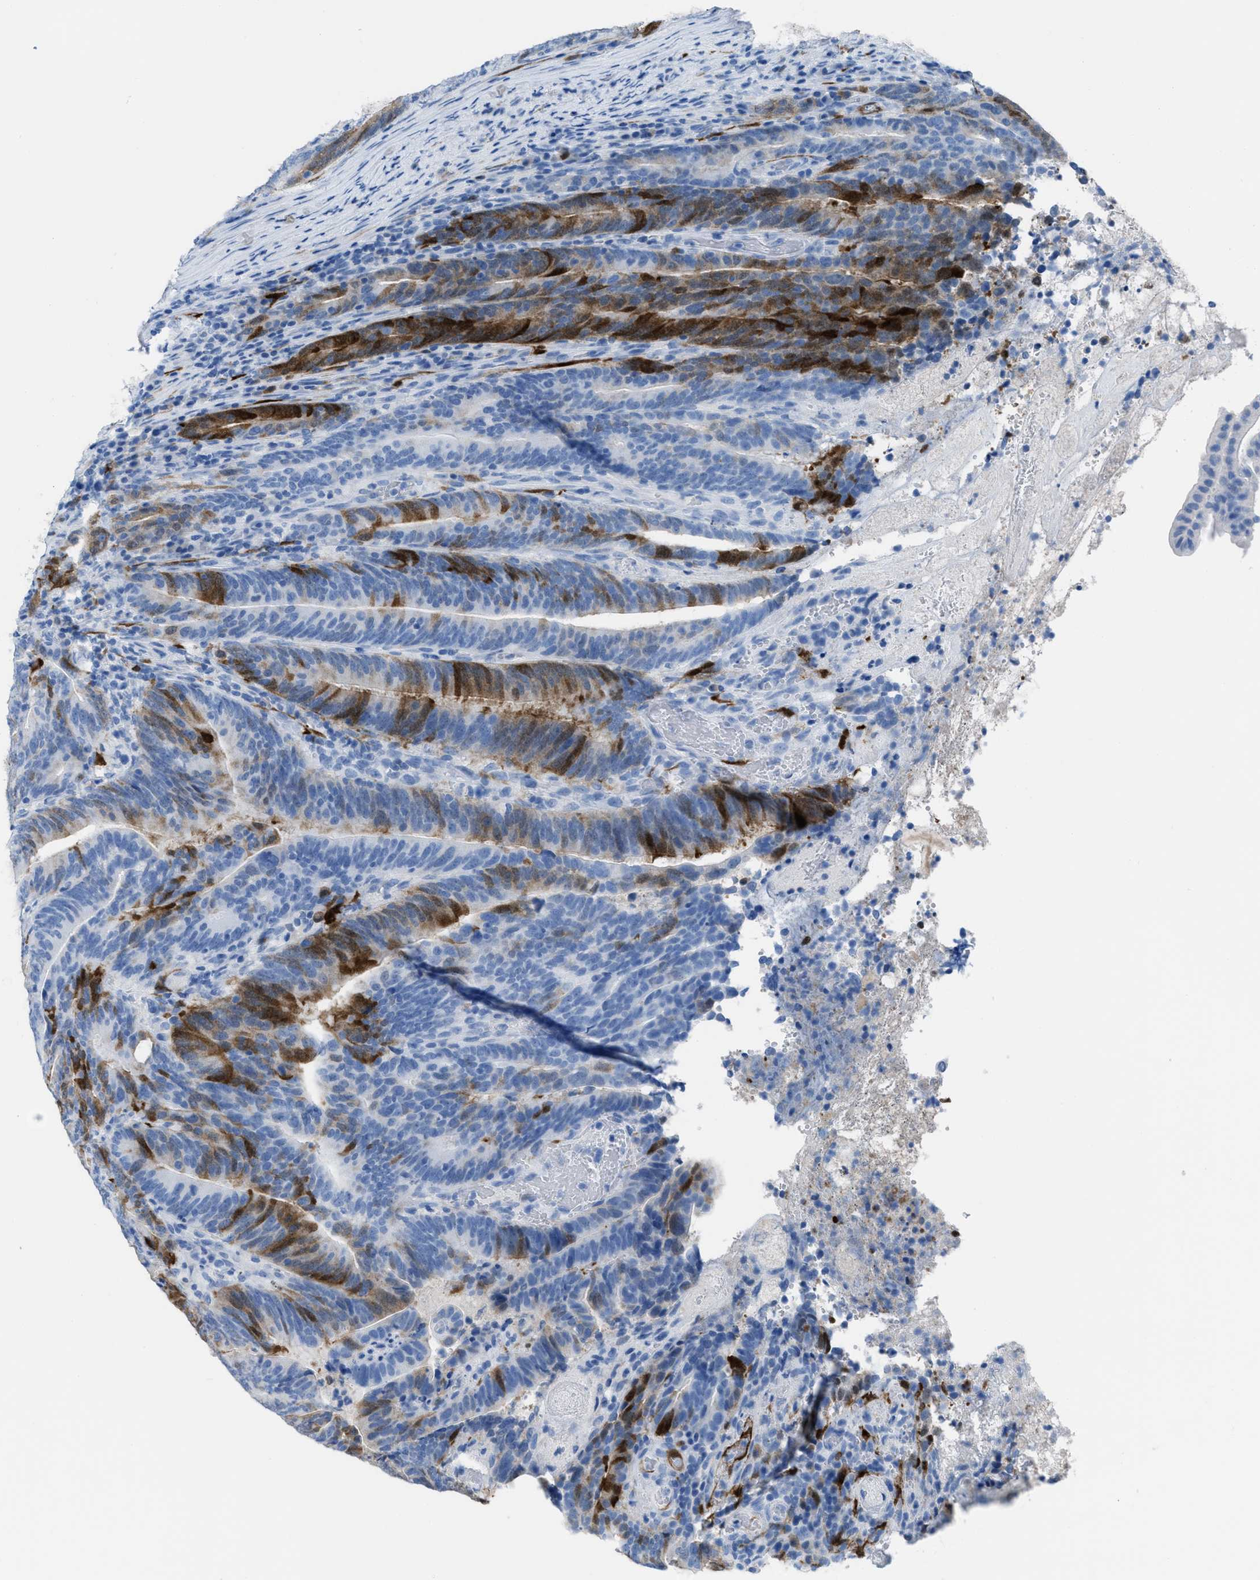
{"staining": {"intensity": "moderate", "quantity": "25%-75%", "location": "cytoplasmic/membranous,nuclear"}, "tissue": "colorectal cancer", "cell_type": "Tumor cells", "image_type": "cancer", "snomed": [{"axis": "morphology", "description": "Adenocarcinoma, NOS"}, {"axis": "topography", "description": "Colon"}], "caption": "This is an image of IHC staining of colorectal cancer (adenocarcinoma), which shows moderate staining in the cytoplasmic/membranous and nuclear of tumor cells.", "gene": "CDKN2A", "patient": {"sex": "female", "age": 66}}